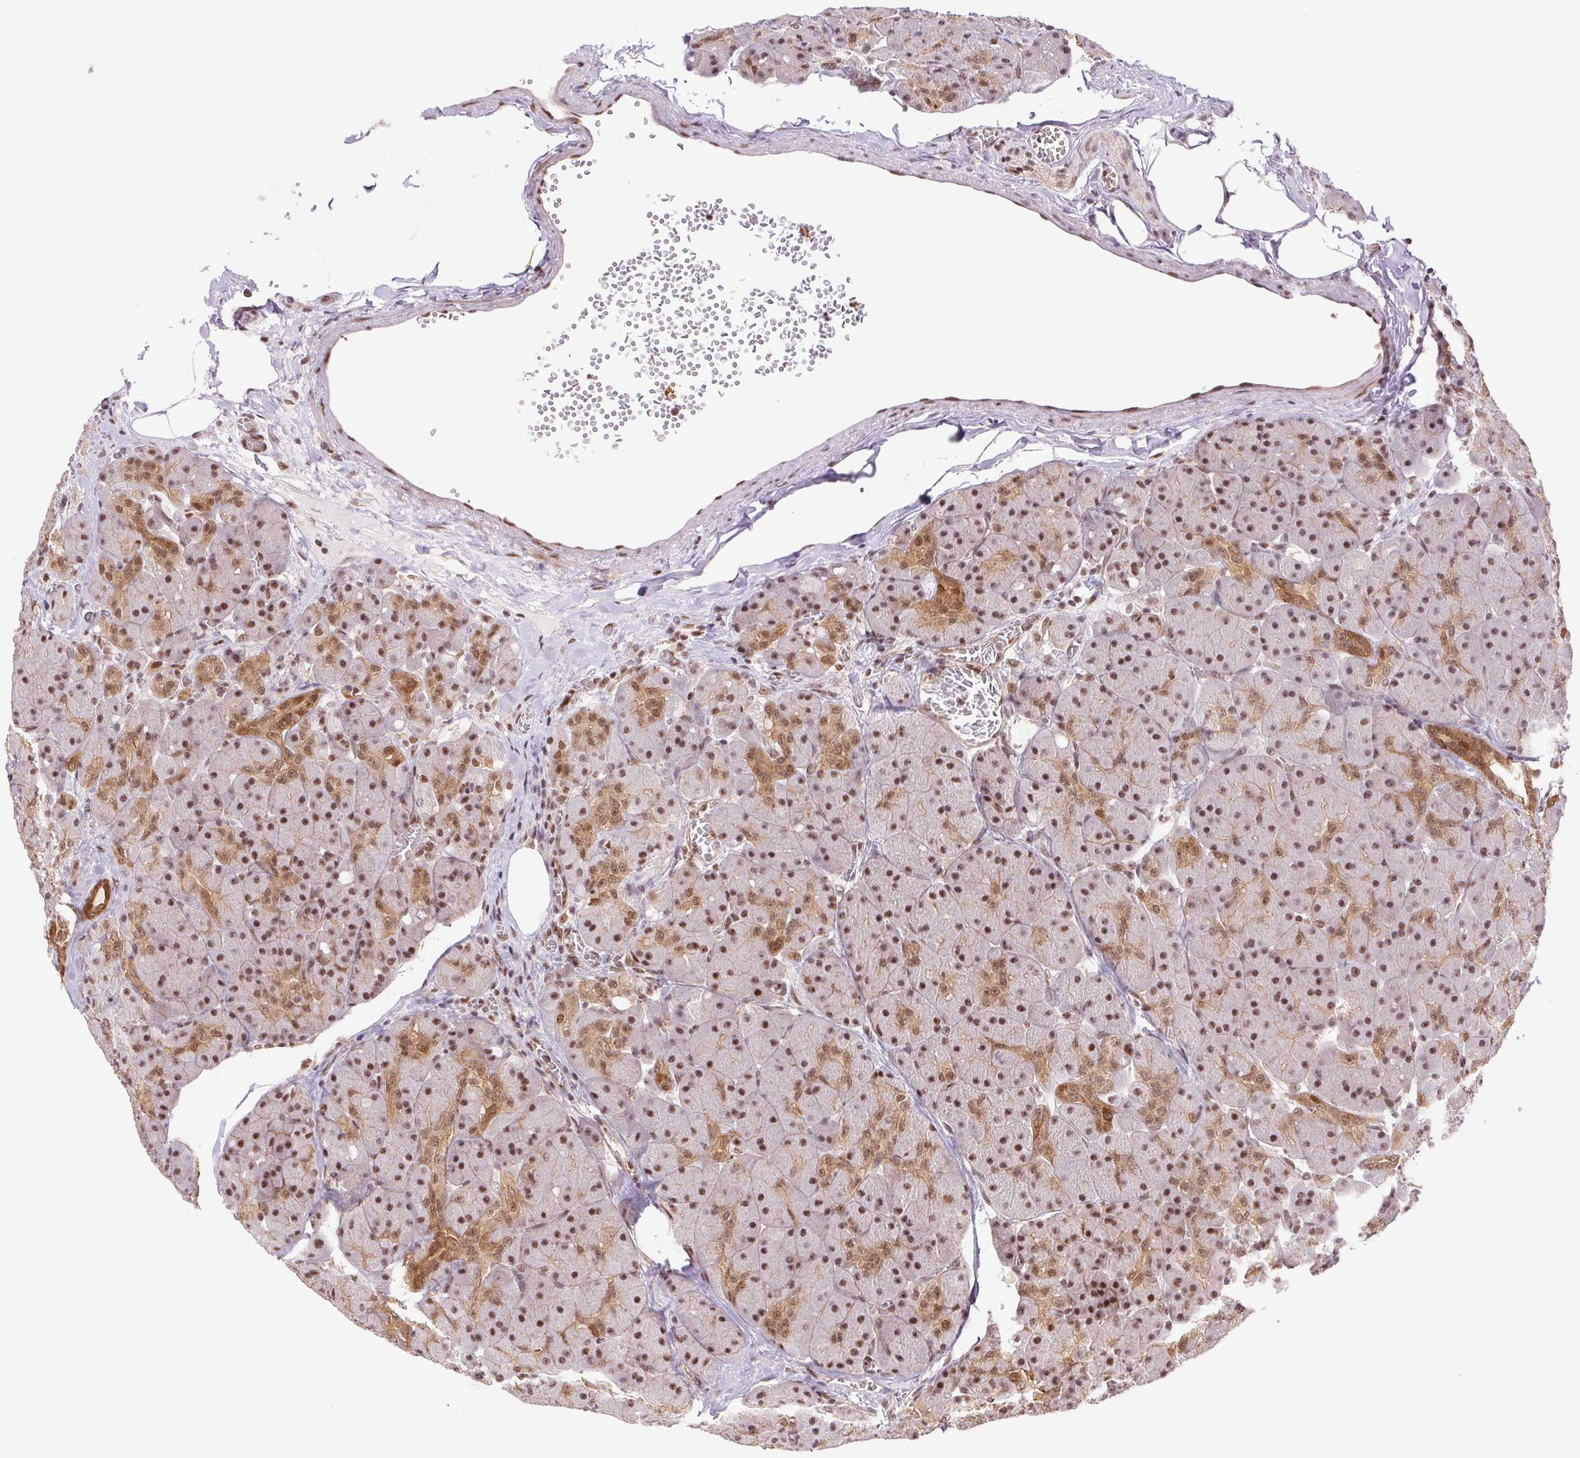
{"staining": {"intensity": "moderate", "quantity": ">75%", "location": "cytoplasmic/membranous,nuclear"}, "tissue": "pancreas", "cell_type": "Exocrine glandular cells", "image_type": "normal", "snomed": [{"axis": "morphology", "description": "Normal tissue, NOS"}, {"axis": "topography", "description": "Pancreas"}], "caption": "This image displays immunohistochemistry staining of benign human pancreas, with medium moderate cytoplasmic/membranous,nuclear staining in about >75% of exocrine glandular cells.", "gene": "CWC25", "patient": {"sex": "male", "age": 55}}